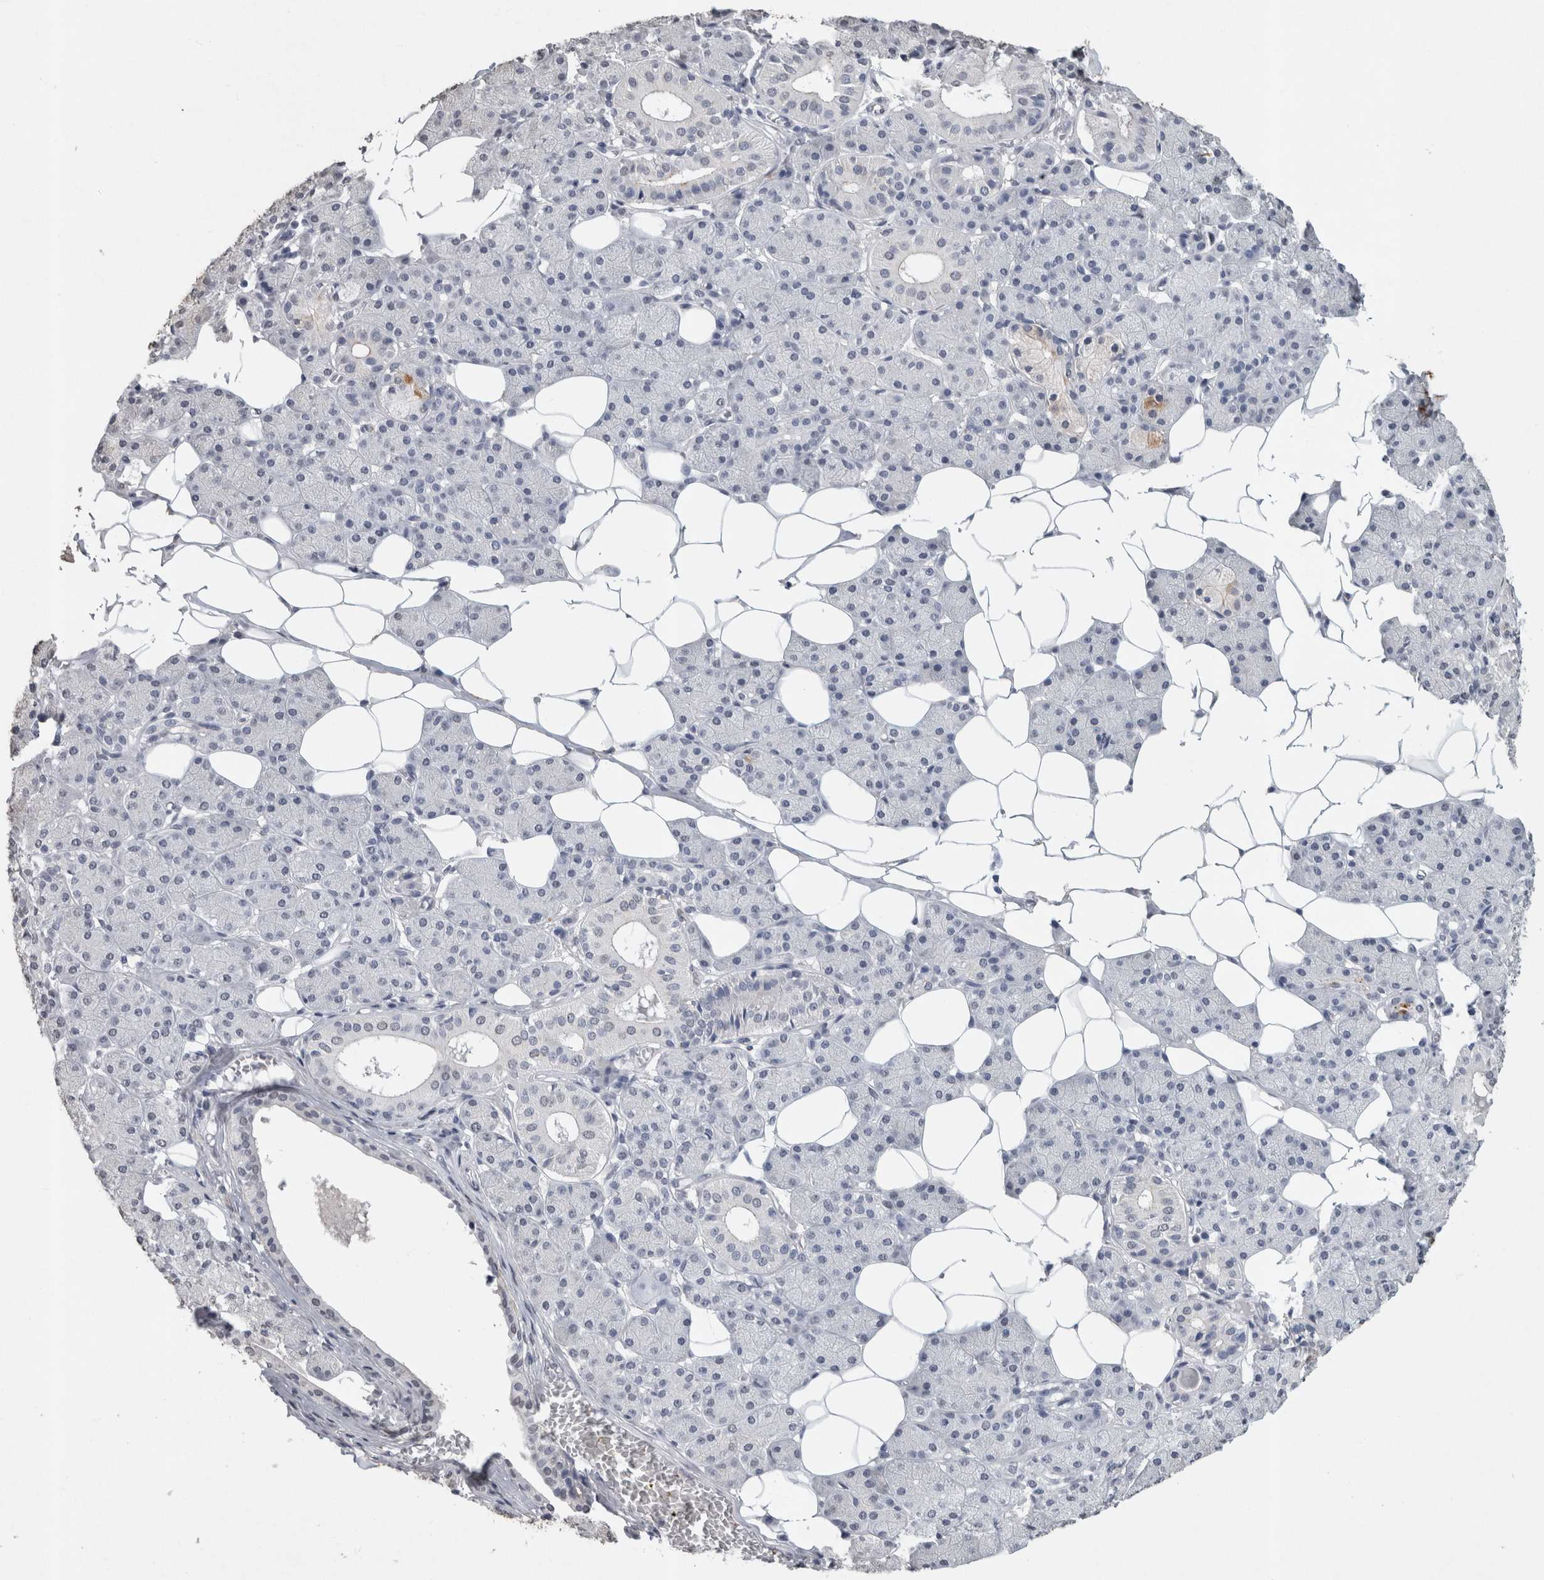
{"staining": {"intensity": "negative", "quantity": "none", "location": "none"}, "tissue": "salivary gland", "cell_type": "Glandular cells", "image_type": "normal", "snomed": [{"axis": "morphology", "description": "Normal tissue, NOS"}, {"axis": "topography", "description": "Salivary gland"}], "caption": "This is an immunohistochemistry photomicrograph of benign human salivary gland. There is no positivity in glandular cells.", "gene": "LTBP1", "patient": {"sex": "female", "age": 33}}